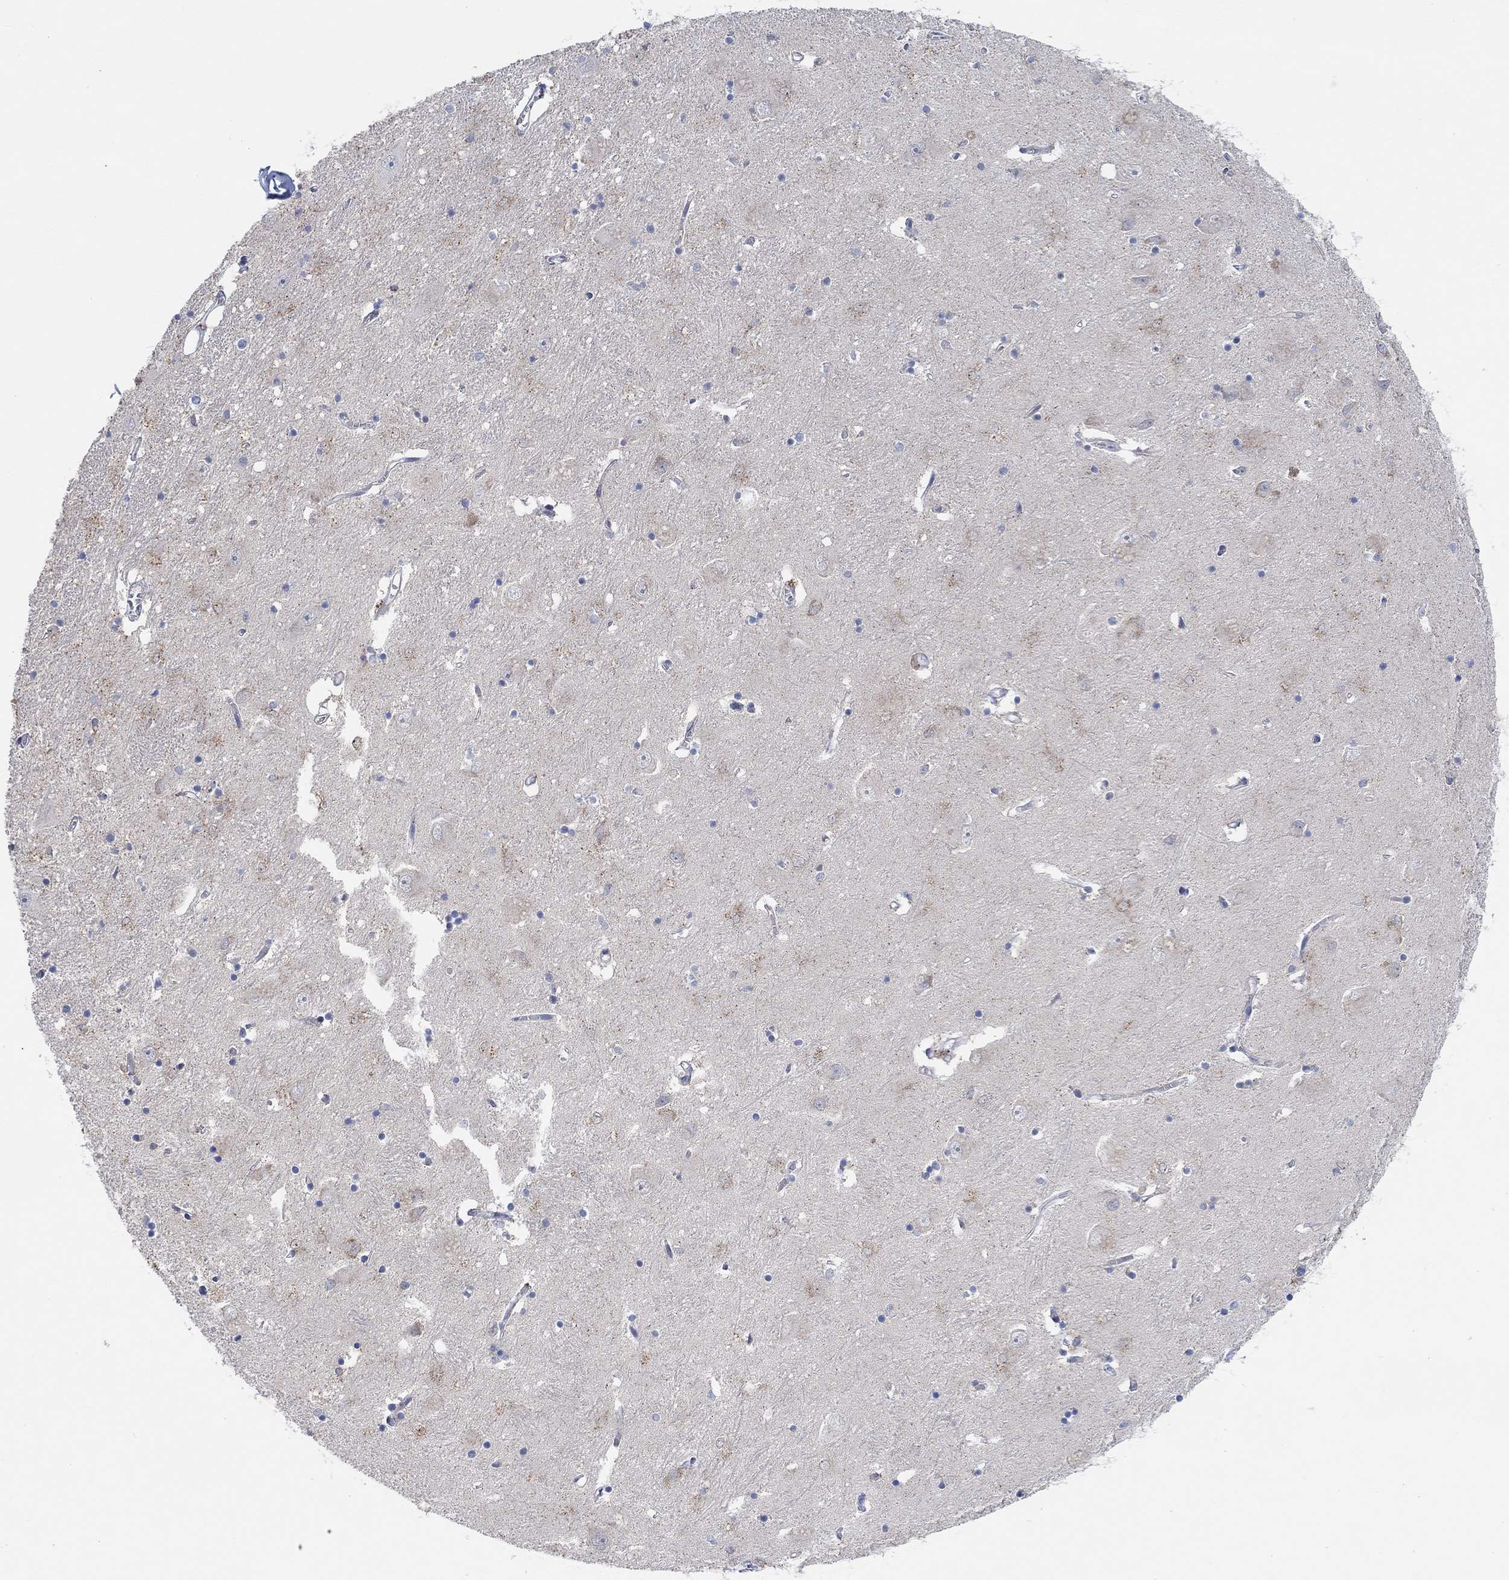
{"staining": {"intensity": "negative", "quantity": "none", "location": "none"}, "tissue": "caudate", "cell_type": "Glial cells", "image_type": "normal", "snomed": [{"axis": "morphology", "description": "Normal tissue, NOS"}, {"axis": "topography", "description": "Lateral ventricle wall"}], "caption": "The histopathology image reveals no significant expression in glial cells of caudate.", "gene": "PMFBP1", "patient": {"sex": "male", "age": 54}}